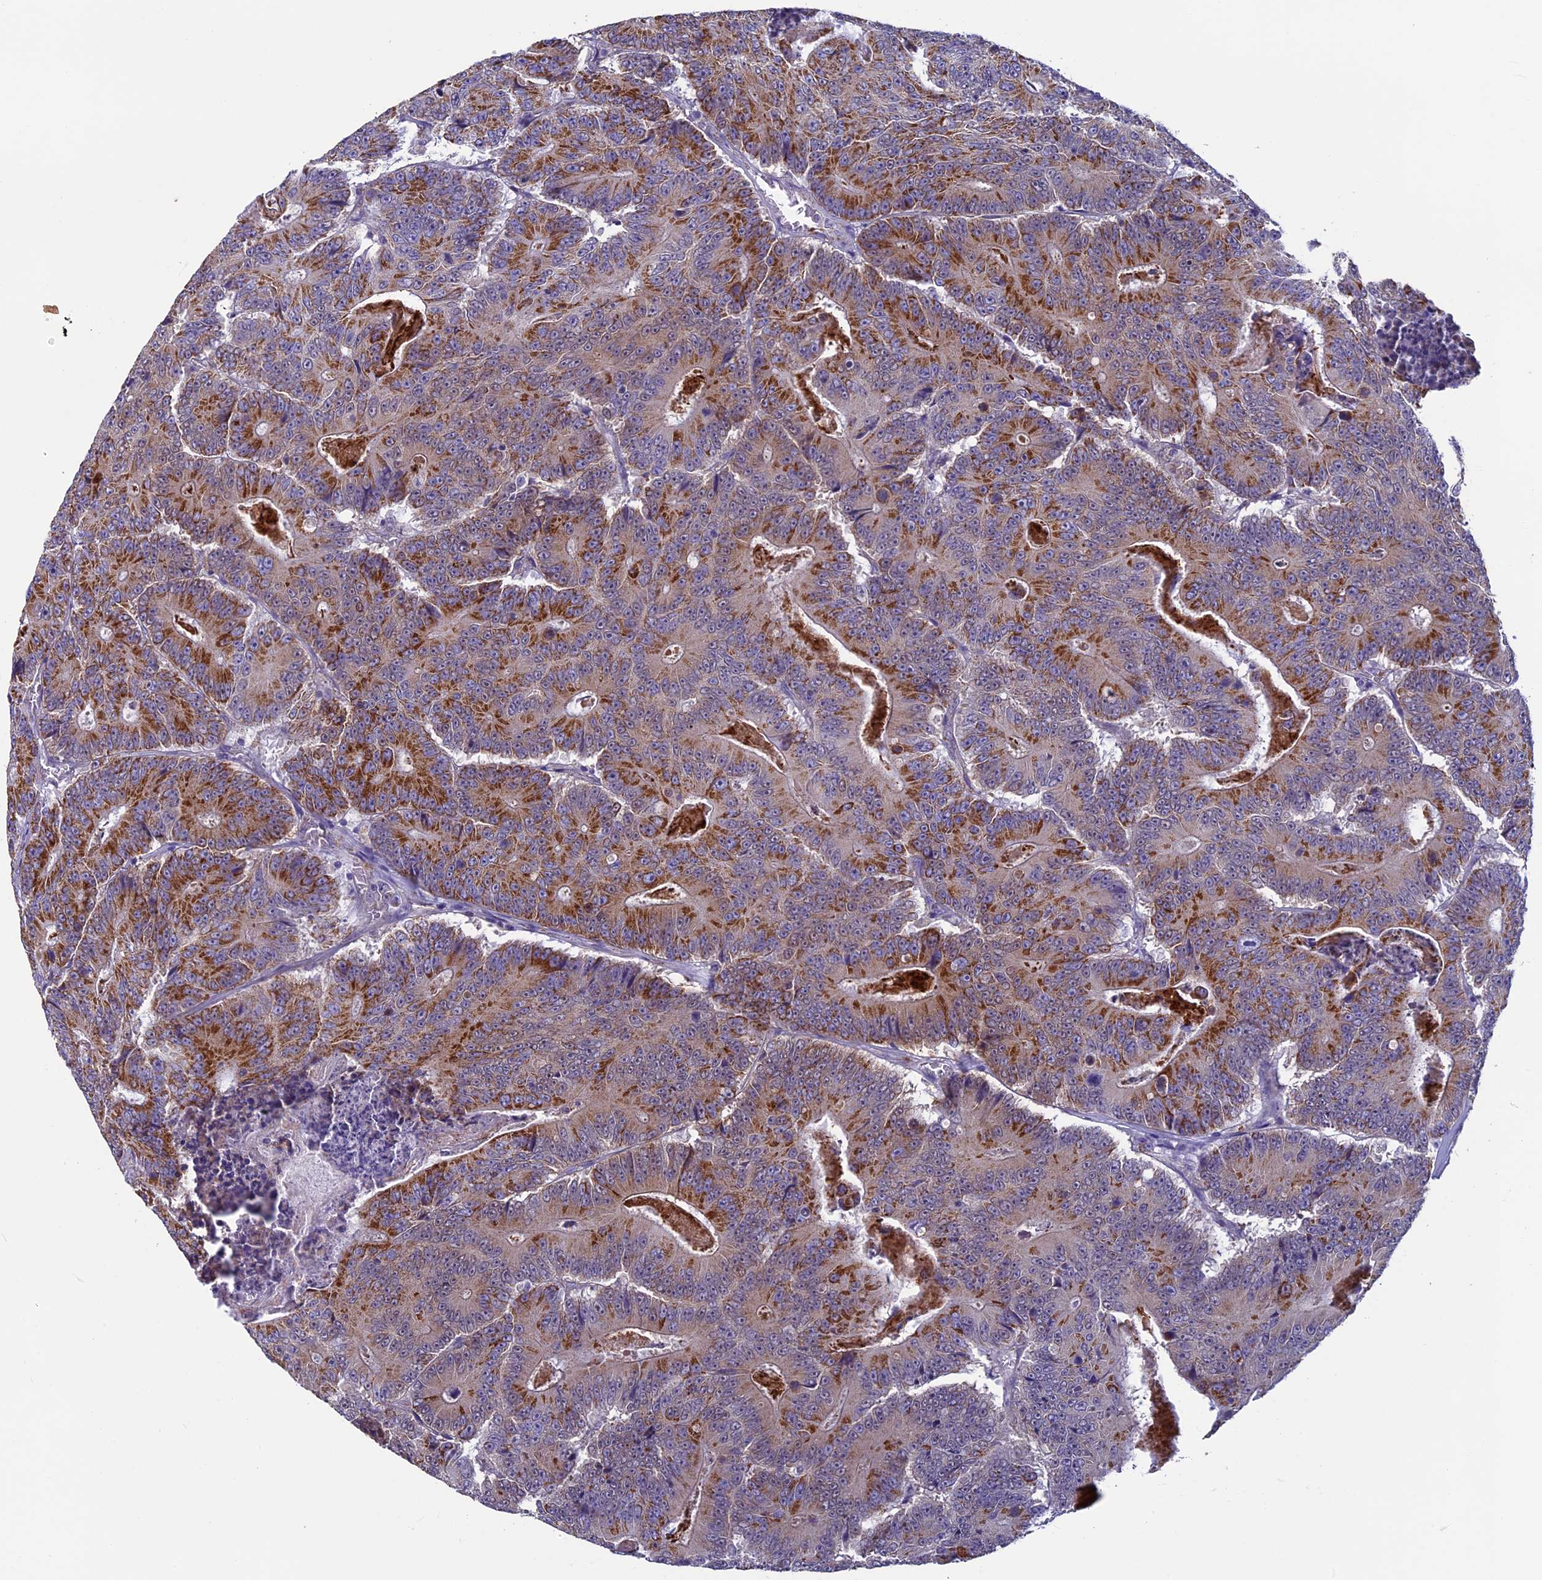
{"staining": {"intensity": "strong", "quantity": ">75%", "location": "cytoplasmic/membranous"}, "tissue": "colorectal cancer", "cell_type": "Tumor cells", "image_type": "cancer", "snomed": [{"axis": "morphology", "description": "Adenocarcinoma, NOS"}, {"axis": "topography", "description": "Colon"}], "caption": "Protein staining demonstrates strong cytoplasmic/membranous staining in approximately >75% of tumor cells in colorectal adenocarcinoma.", "gene": "MFSD12", "patient": {"sex": "male", "age": 83}}